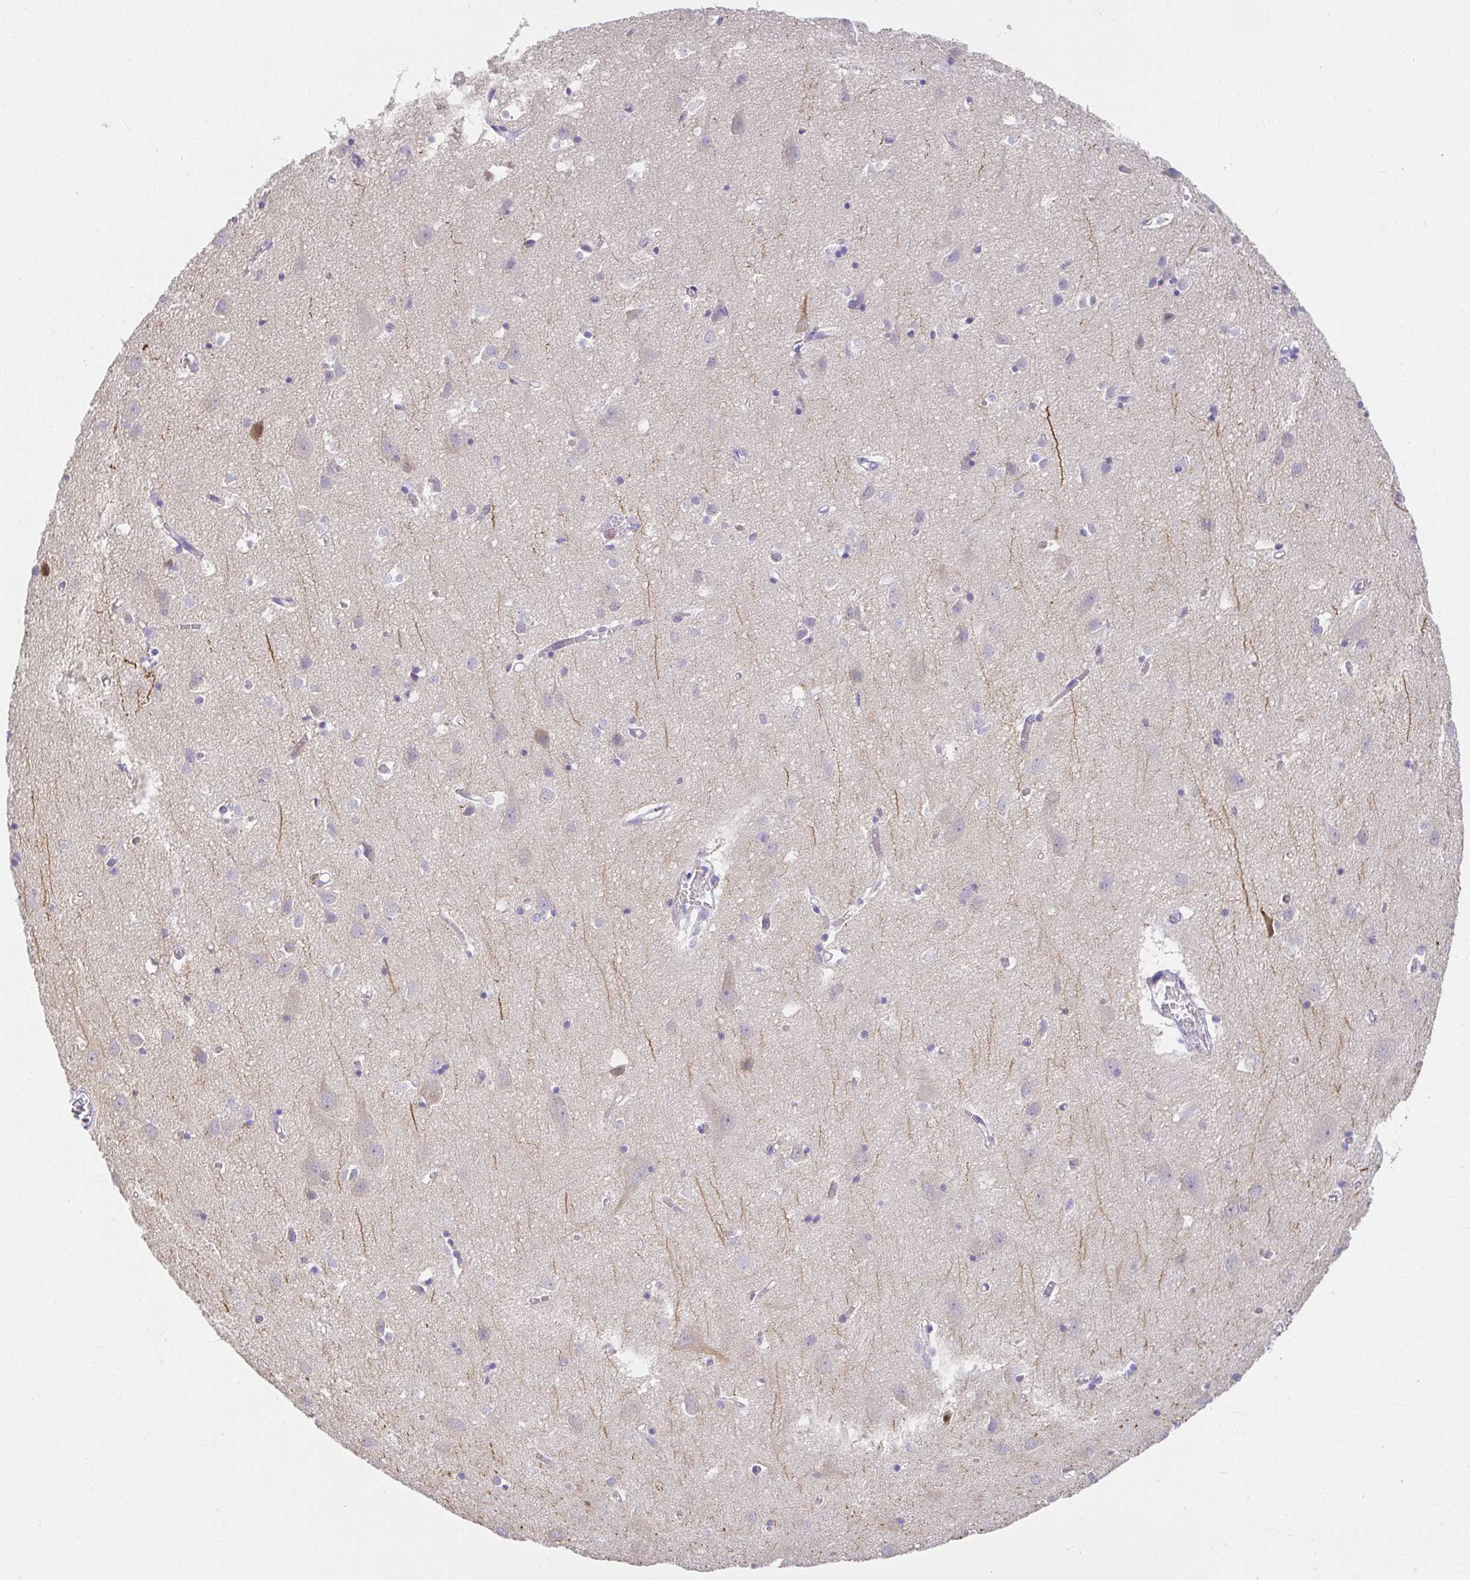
{"staining": {"intensity": "negative", "quantity": "none", "location": "none"}, "tissue": "cerebral cortex", "cell_type": "Endothelial cells", "image_type": "normal", "snomed": [{"axis": "morphology", "description": "Normal tissue, NOS"}, {"axis": "topography", "description": "Cerebral cortex"}], "caption": "Immunohistochemistry (IHC) photomicrograph of benign human cerebral cortex stained for a protein (brown), which displays no positivity in endothelial cells.", "gene": "VGLL1", "patient": {"sex": "male", "age": 70}}